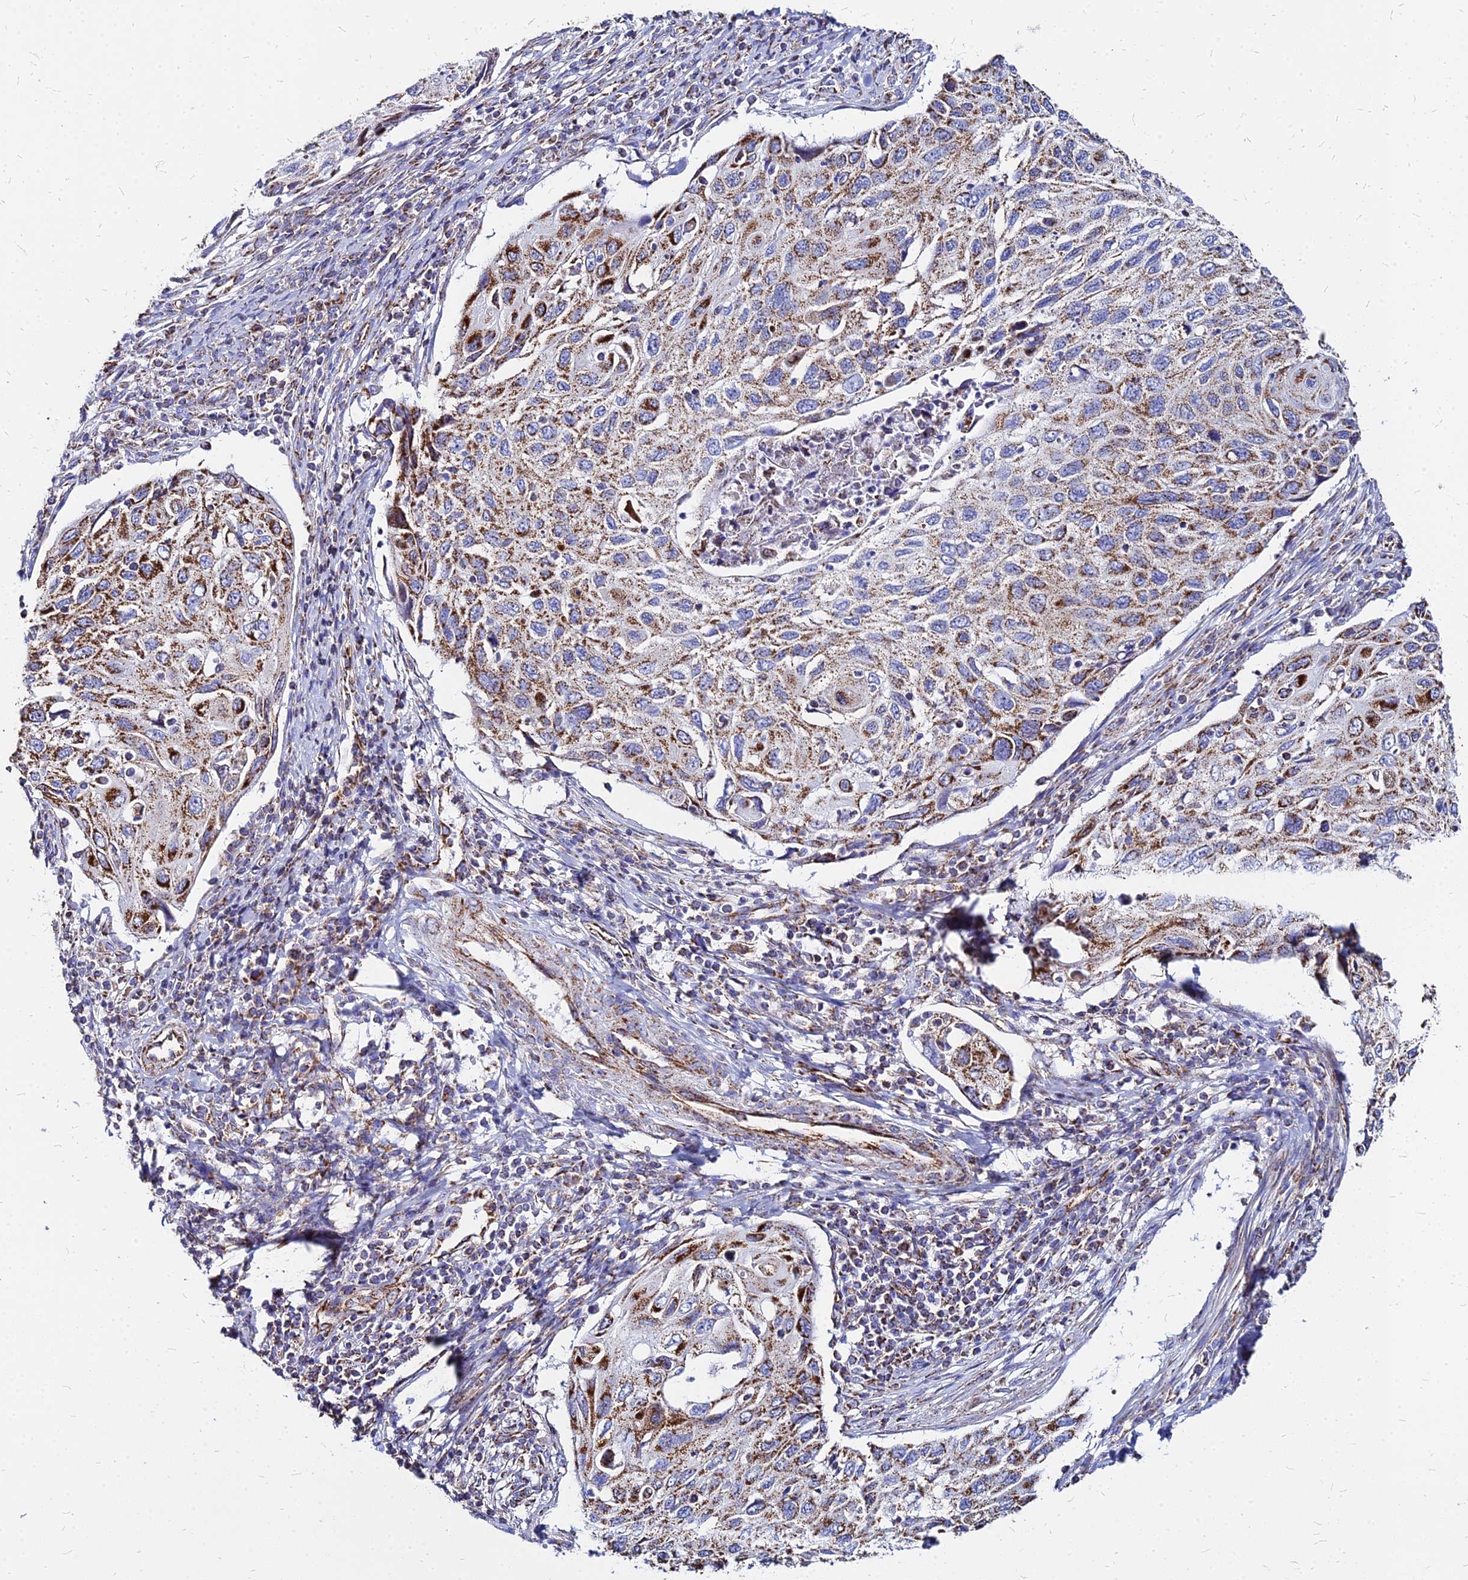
{"staining": {"intensity": "moderate", "quantity": ">75%", "location": "cytoplasmic/membranous"}, "tissue": "cervical cancer", "cell_type": "Tumor cells", "image_type": "cancer", "snomed": [{"axis": "morphology", "description": "Squamous cell carcinoma, NOS"}, {"axis": "topography", "description": "Cervix"}], "caption": "Squamous cell carcinoma (cervical) tissue displays moderate cytoplasmic/membranous expression in about >75% of tumor cells, visualized by immunohistochemistry.", "gene": "DLD", "patient": {"sex": "female", "age": 70}}